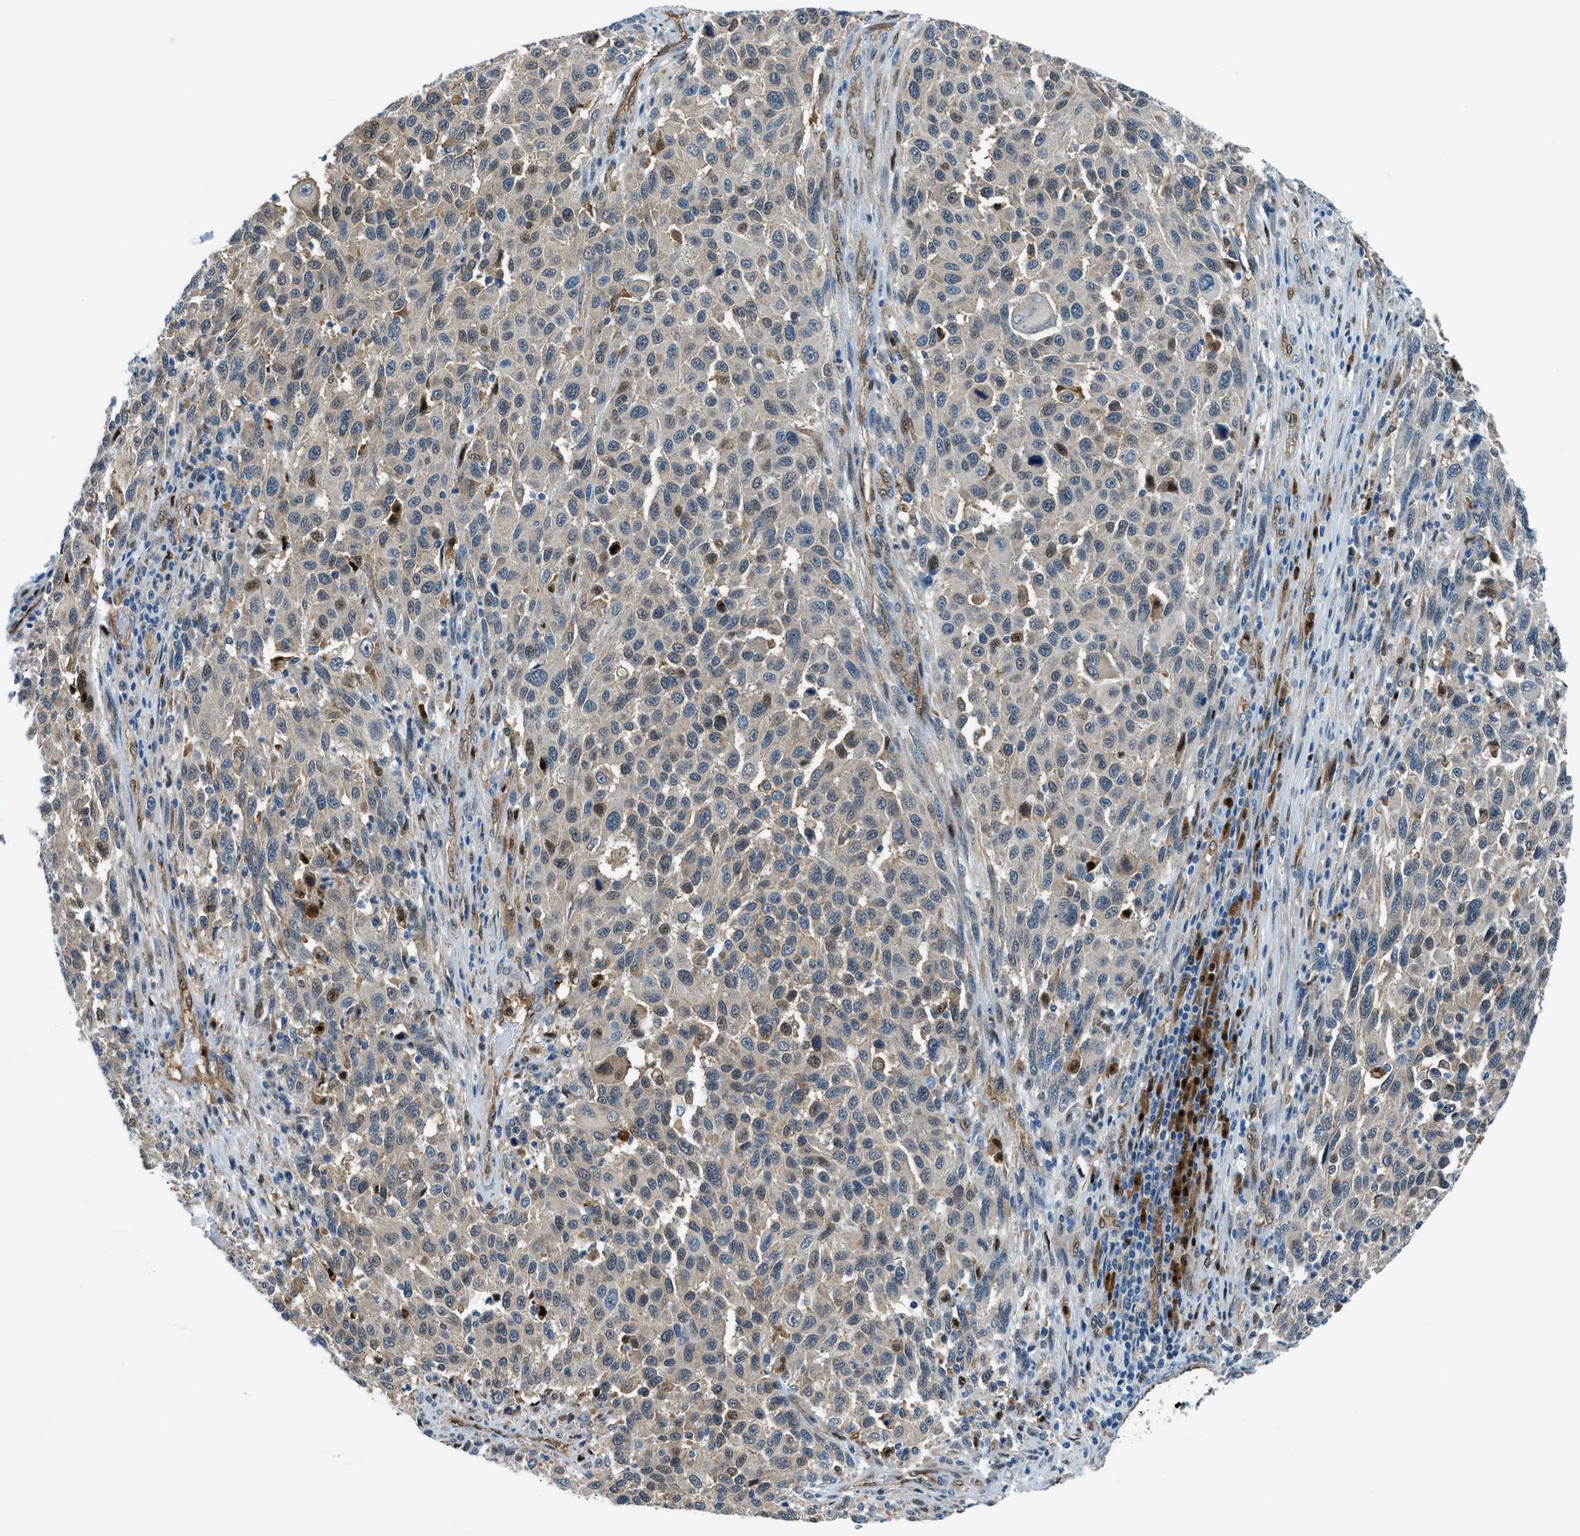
{"staining": {"intensity": "weak", "quantity": "25%-75%", "location": "cytoplasmic/membranous,nuclear"}, "tissue": "melanoma", "cell_type": "Tumor cells", "image_type": "cancer", "snomed": [{"axis": "morphology", "description": "Malignant melanoma, Metastatic site"}, {"axis": "topography", "description": "Lymph node"}], "caption": "Protein expression analysis of malignant melanoma (metastatic site) exhibits weak cytoplasmic/membranous and nuclear staining in about 25%-75% of tumor cells.", "gene": "YWHAE", "patient": {"sex": "male", "age": 61}}